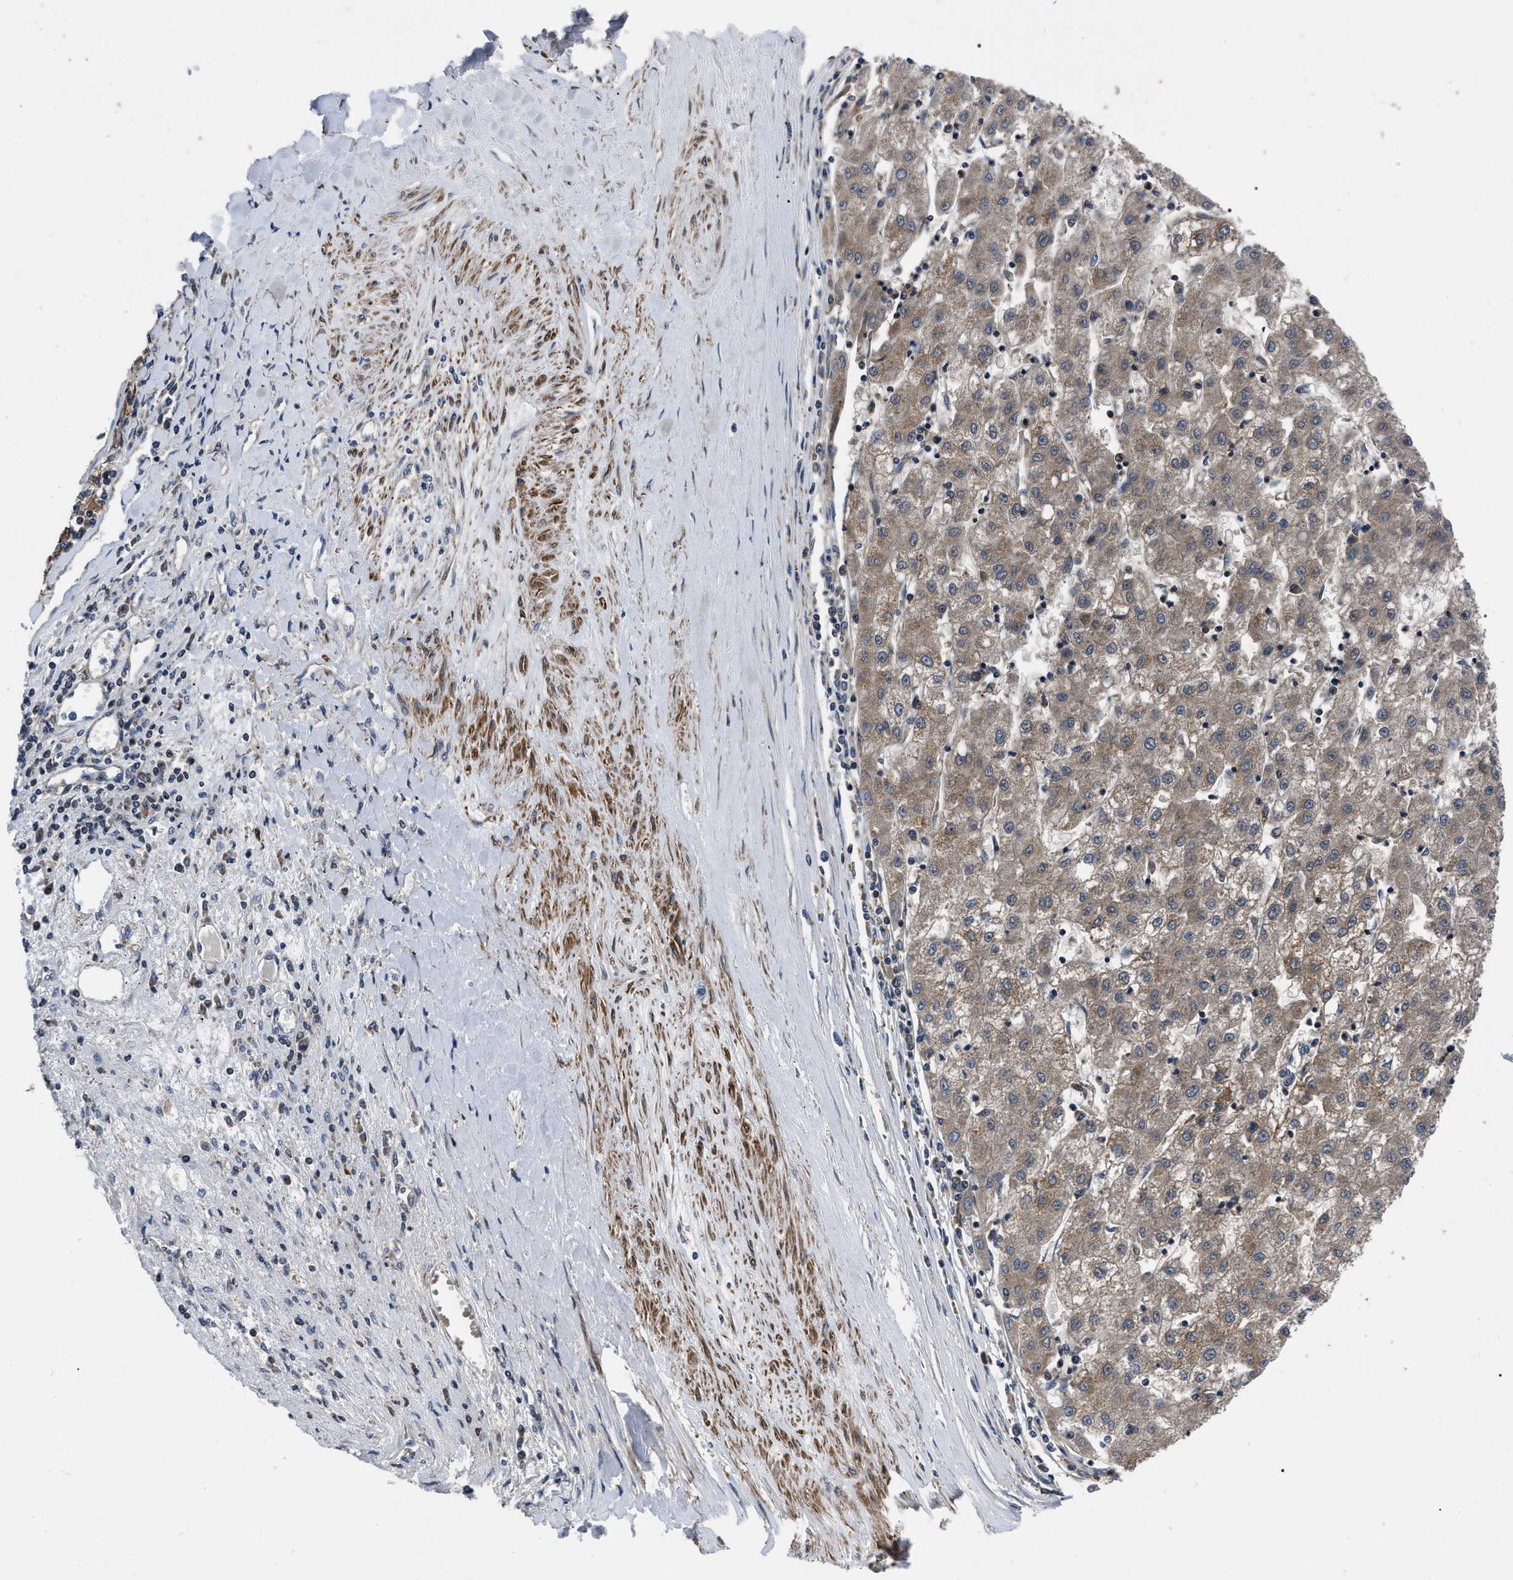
{"staining": {"intensity": "moderate", "quantity": ">75%", "location": "cytoplasmic/membranous"}, "tissue": "liver cancer", "cell_type": "Tumor cells", "image_type": "cancer", "snomed": [{"axis": "morphology", "description": "Carcinoma, Hepatocellular, NOS"}, {"axis": "topography", "description": "Liver"}], "caption": "Tumor cells show medium levels of moderate cytoplasmic/membranous staining in approximately >75% of cells in liver hepatocellular carcinoma.", "gene": "PPWD1", "patient": {"sex": "male", "age": 72}}